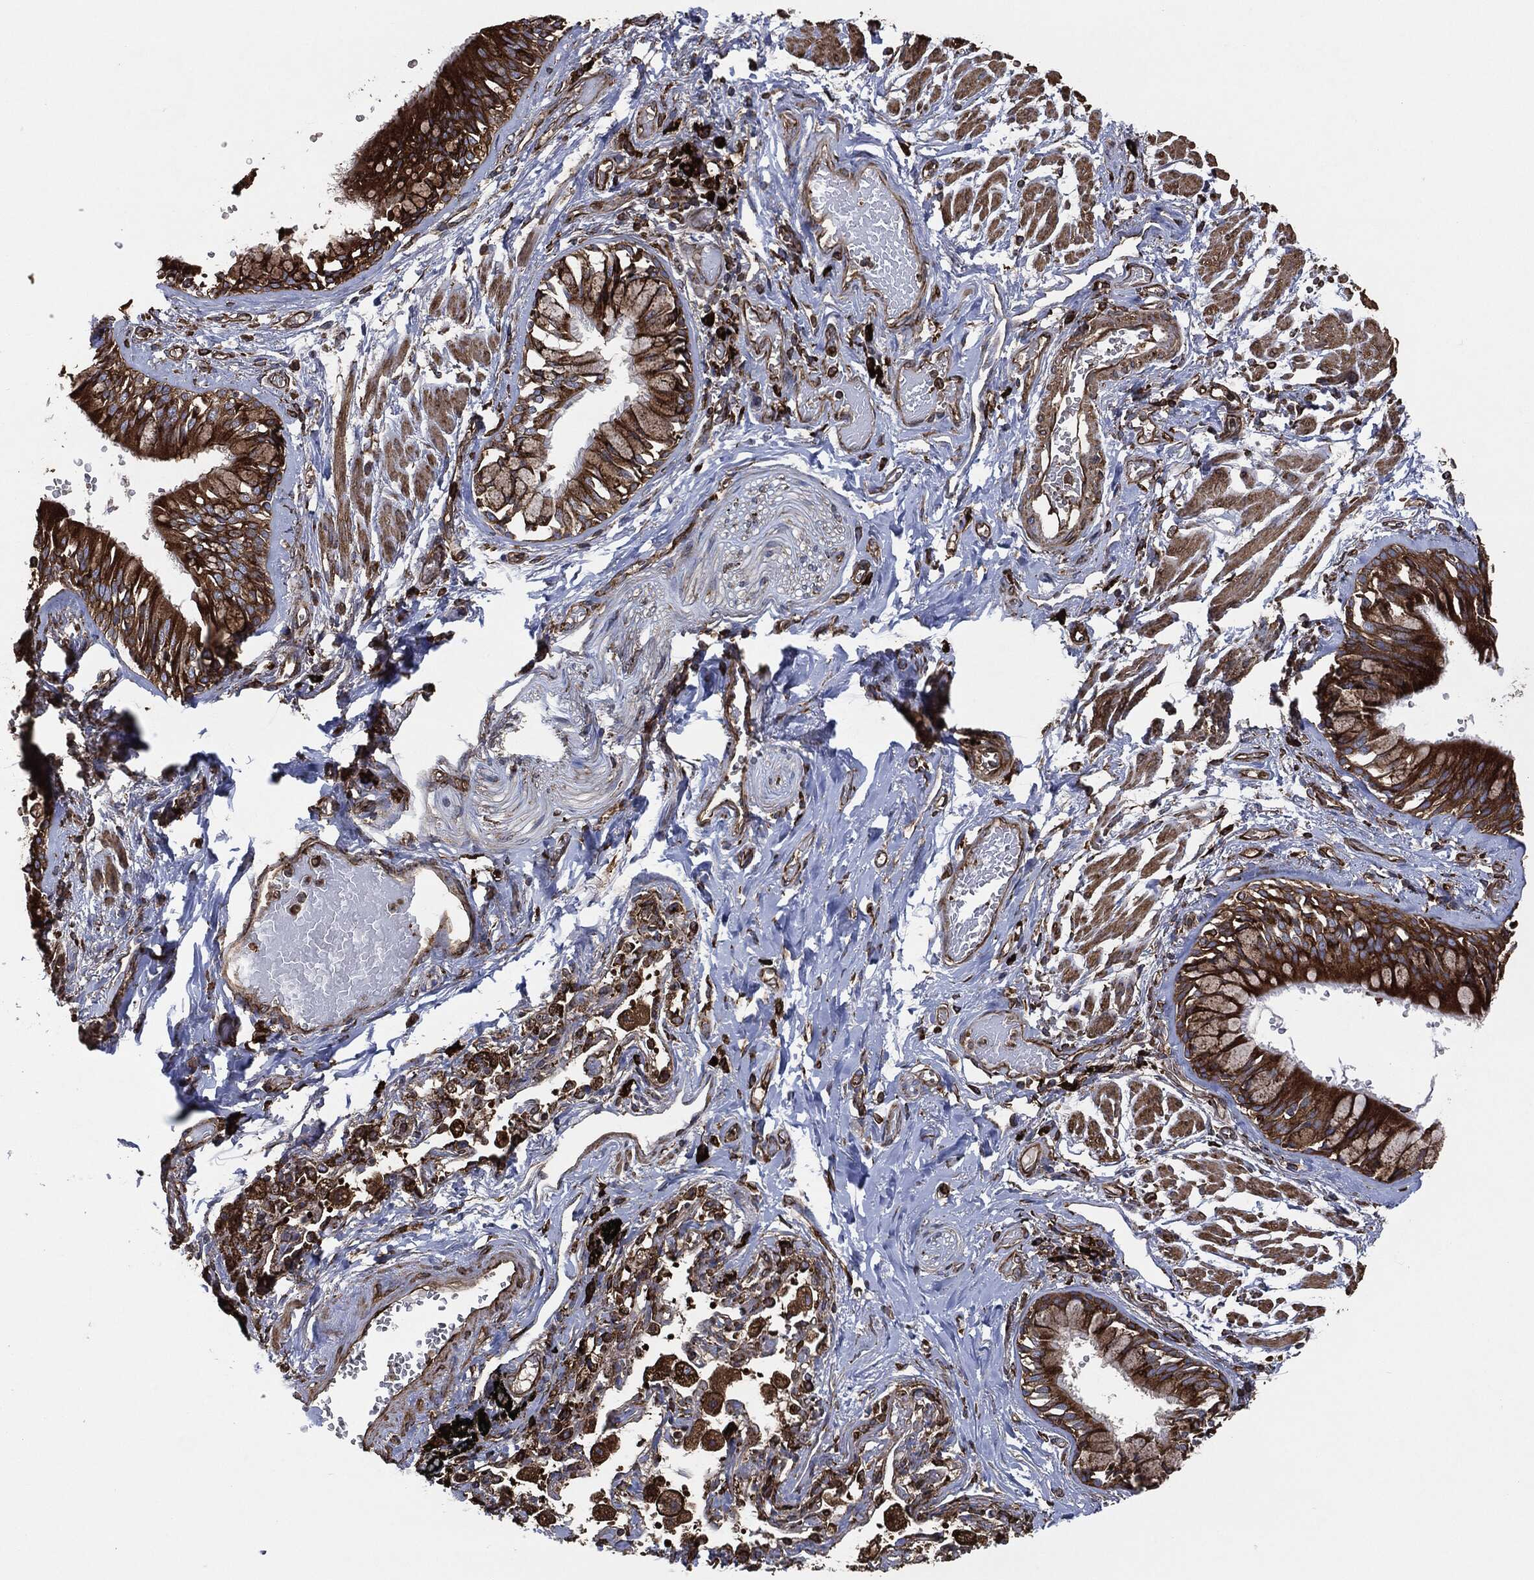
{"staining": {"intensity": "strong", "quantity": ">75%", "location": "cytoplasmic/membranous"}, "tissue": "bronchus", "cell_type": "Respiratory epithelial cells", "image_type": "normal", "snomed": [{"axis": "morphology", "description": "Normal tissue, NOS"}, {"axis": "topography", "description": "Bronchus"}, {"axis": "topography", "description": "Lung"}], "caption": "Brown immunohistochemical staining in benign human bronchus demonstrates strong cytoplasmic/membranous expression in about >75% of respiratory epithelial cells.", "gene": "AMFR", "patient": {"sex": "female", "age": 57}}